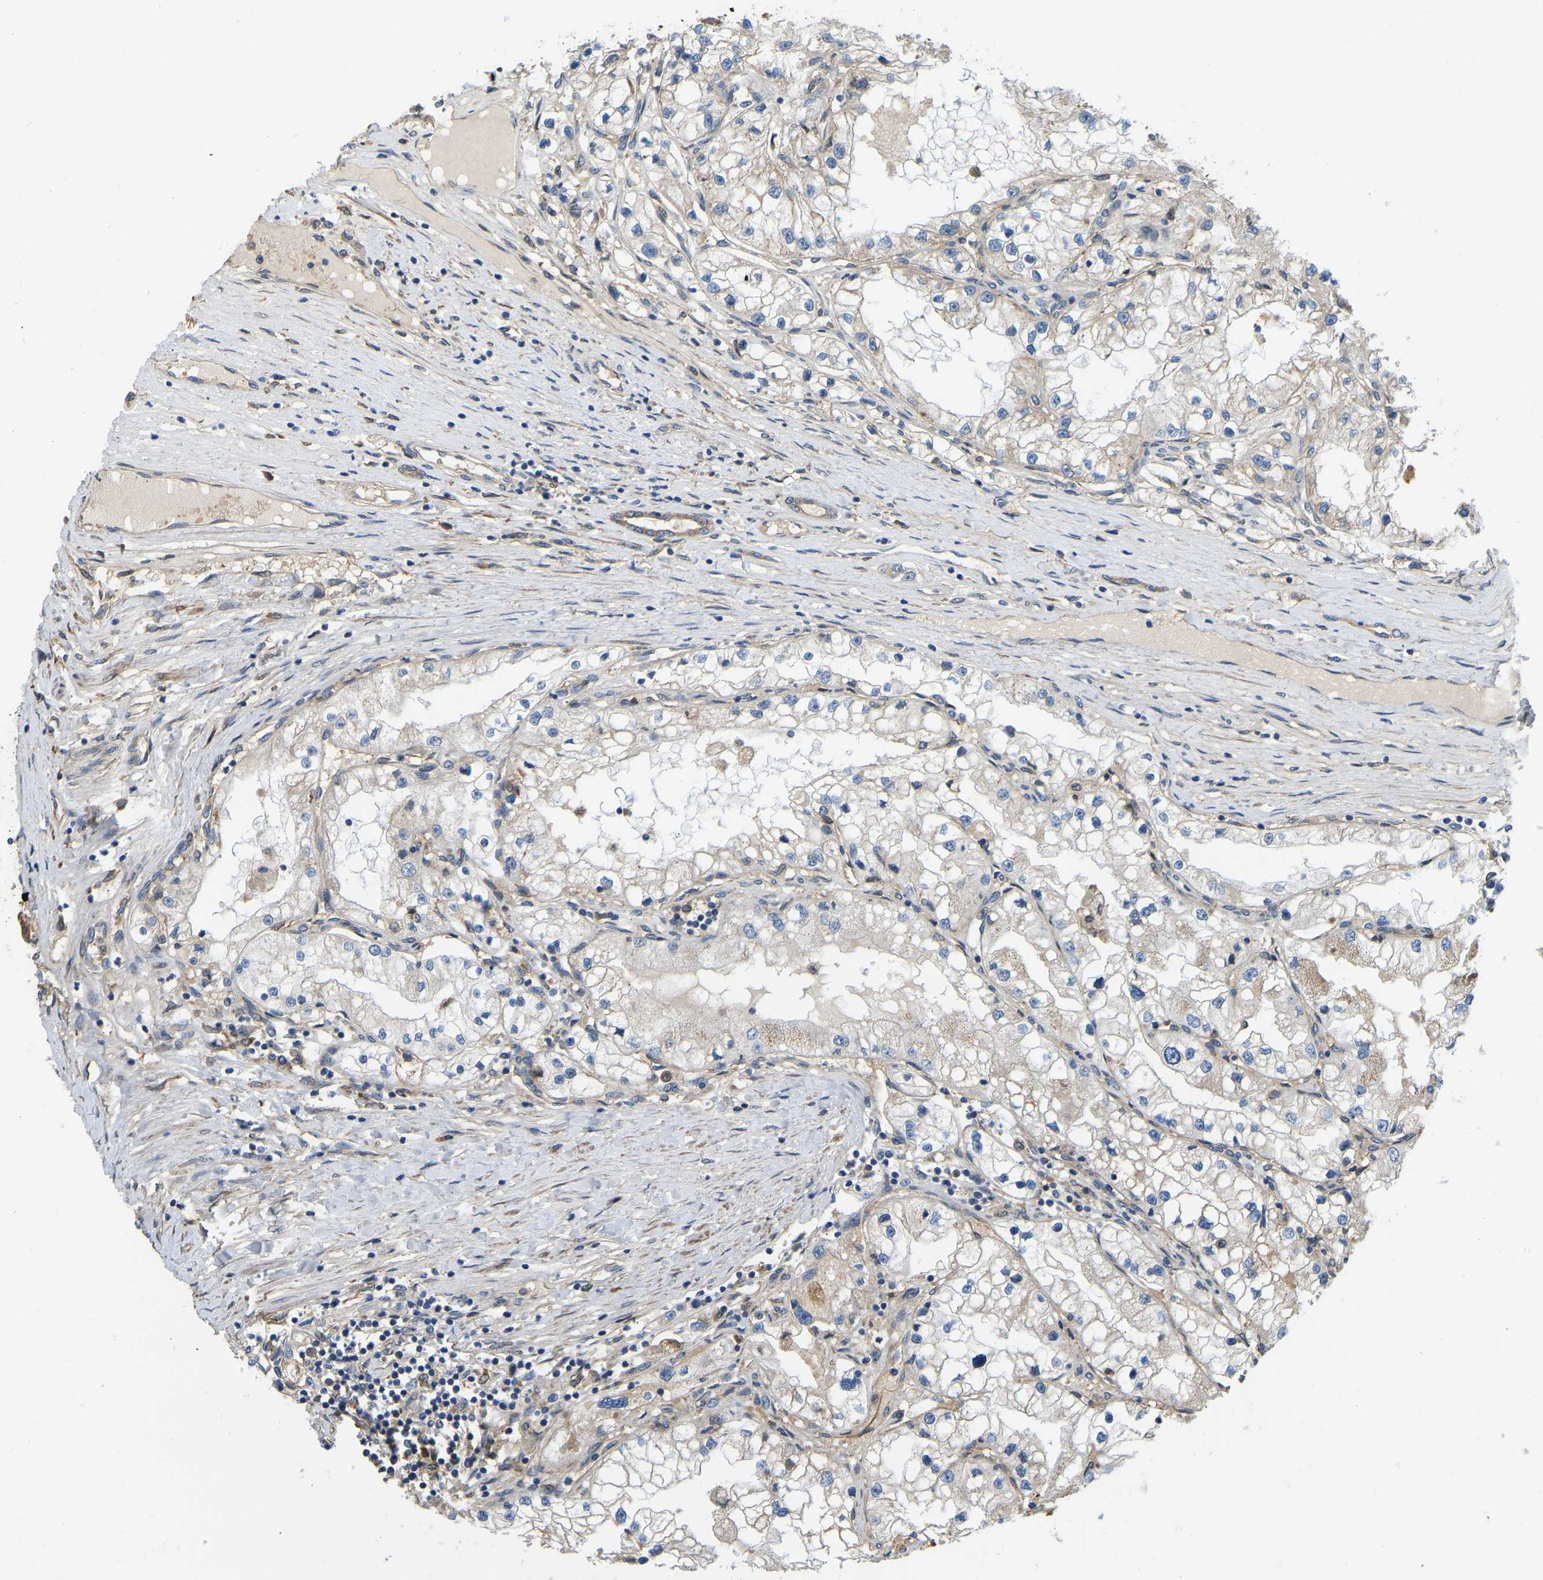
{"staining": {"intensity": "moderate", "quantity": "<25%", "location": "cytoplasmic/membranous"}, "tissue": "renal cancer", "cell_type": "Tumor cells", "image_type": "cancer", "snomed": [{"axis": "morphology", "description": "Adenocarcinoma, NOS"}, {"axis": "topography", "description": "Kidney"}], "caption": "Immunohistochemistry (IHC) photomicrograph of neoplastic tissue: human renal cancer (adenocarcinoma) stained using immunohistochemistry reveals low levels of moderate protein expression localized specifically in the cytoplasmic/membranous of tumor cells, appearing as a cytoplasmic/membranous brown color.", "gene": "OS9", "patient": {"sex": "male", "age": 68}}